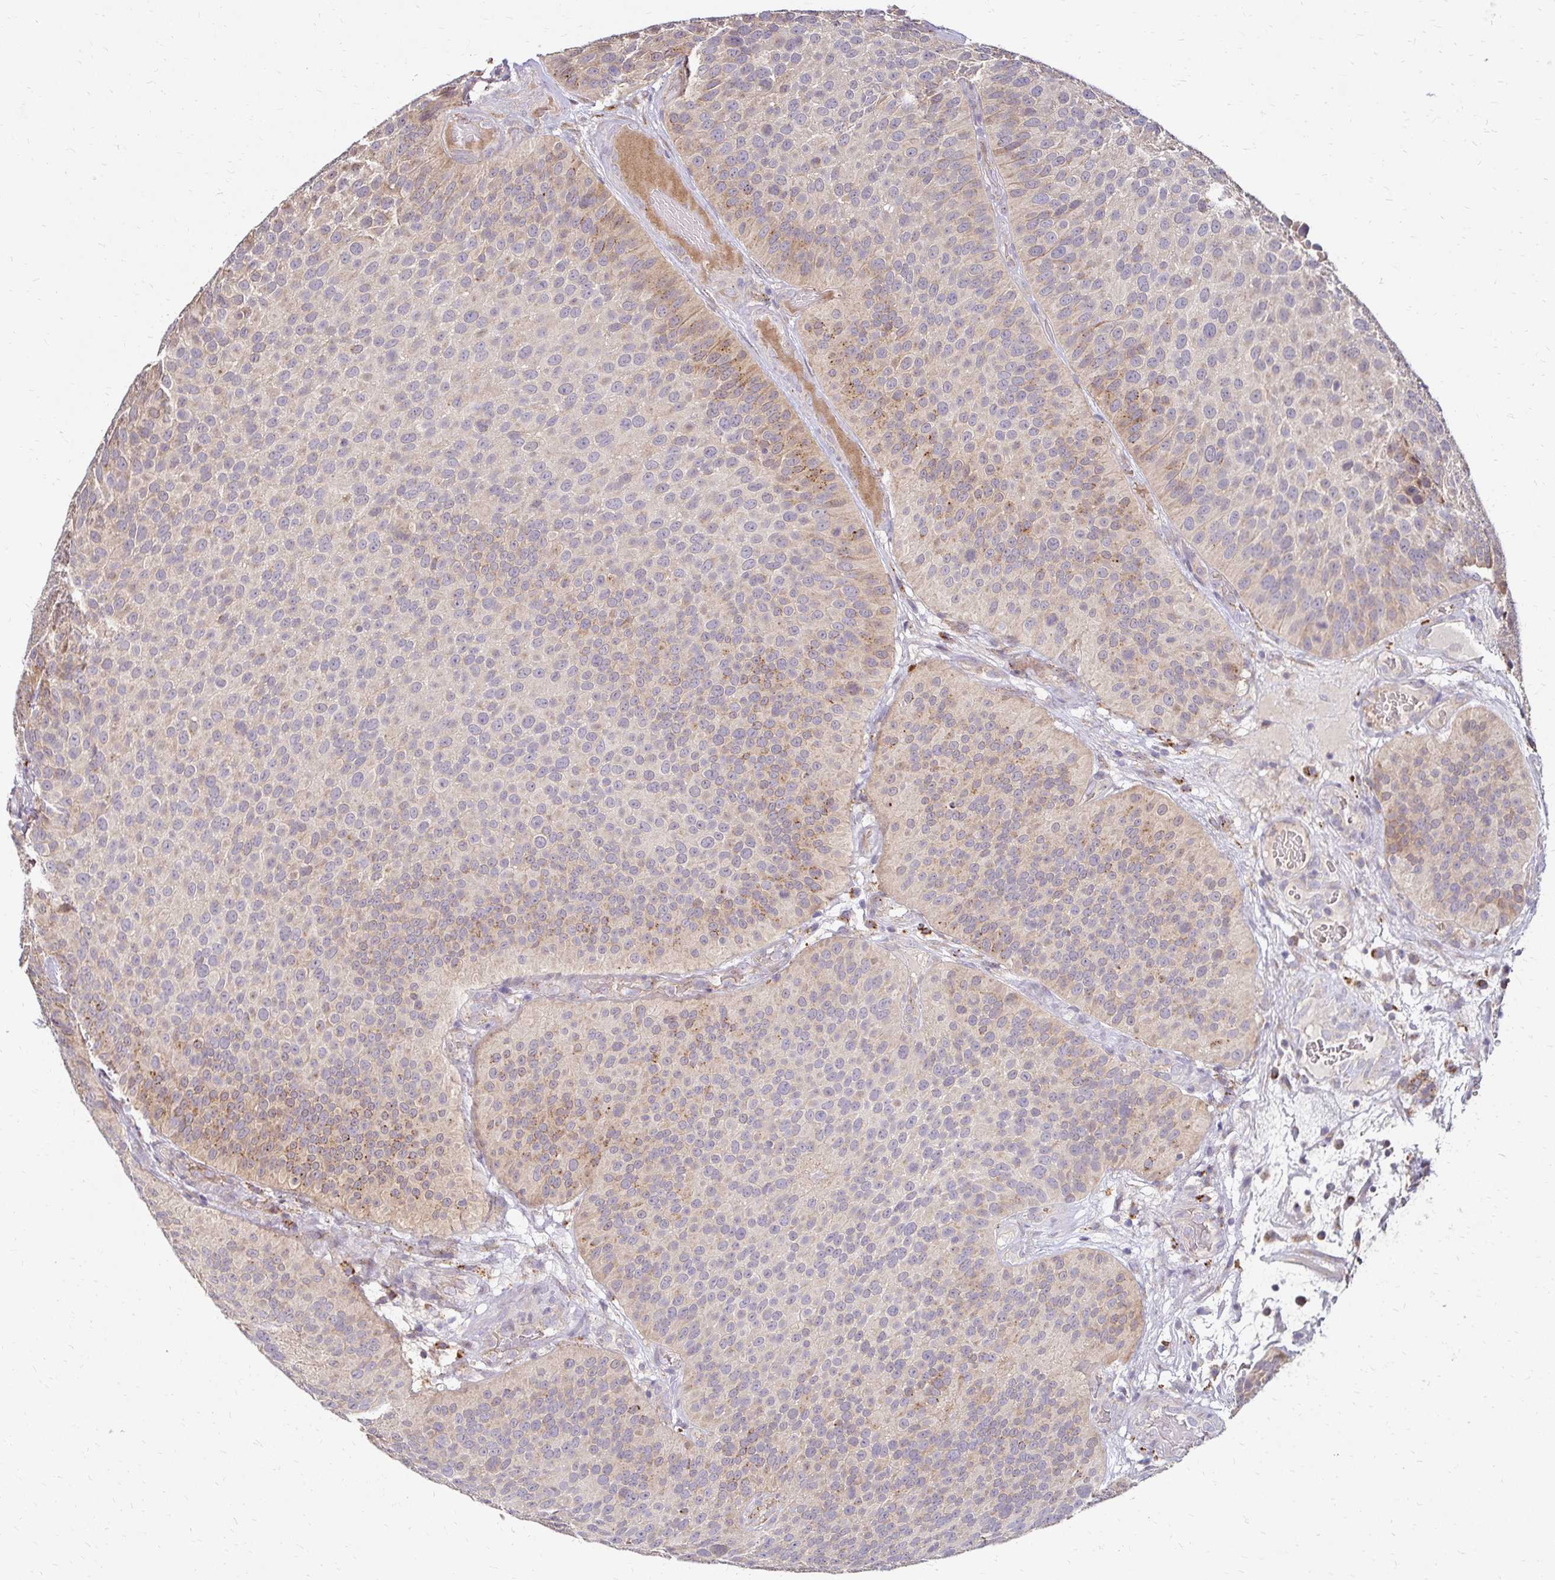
{"staining": {"intensity": "weak", "quantity": "25%-75%", "location": "cytoplasmic/membranous"}, "tissue": "urothelial cancer", "cell_type": "Tumor cells", "image_type": "cancer", "snomed": [{"axis": "morphology", "description": "Urothelial carcinoma, Low grade"}, {"axis": "topography", "description": "Urinary bladder"}], "caption": "Urothelial cancer stained with a protein marker shows weak staining in tumor cells.", "gene": "IDUA", "patient": {"sex": "male", "age": 76}}